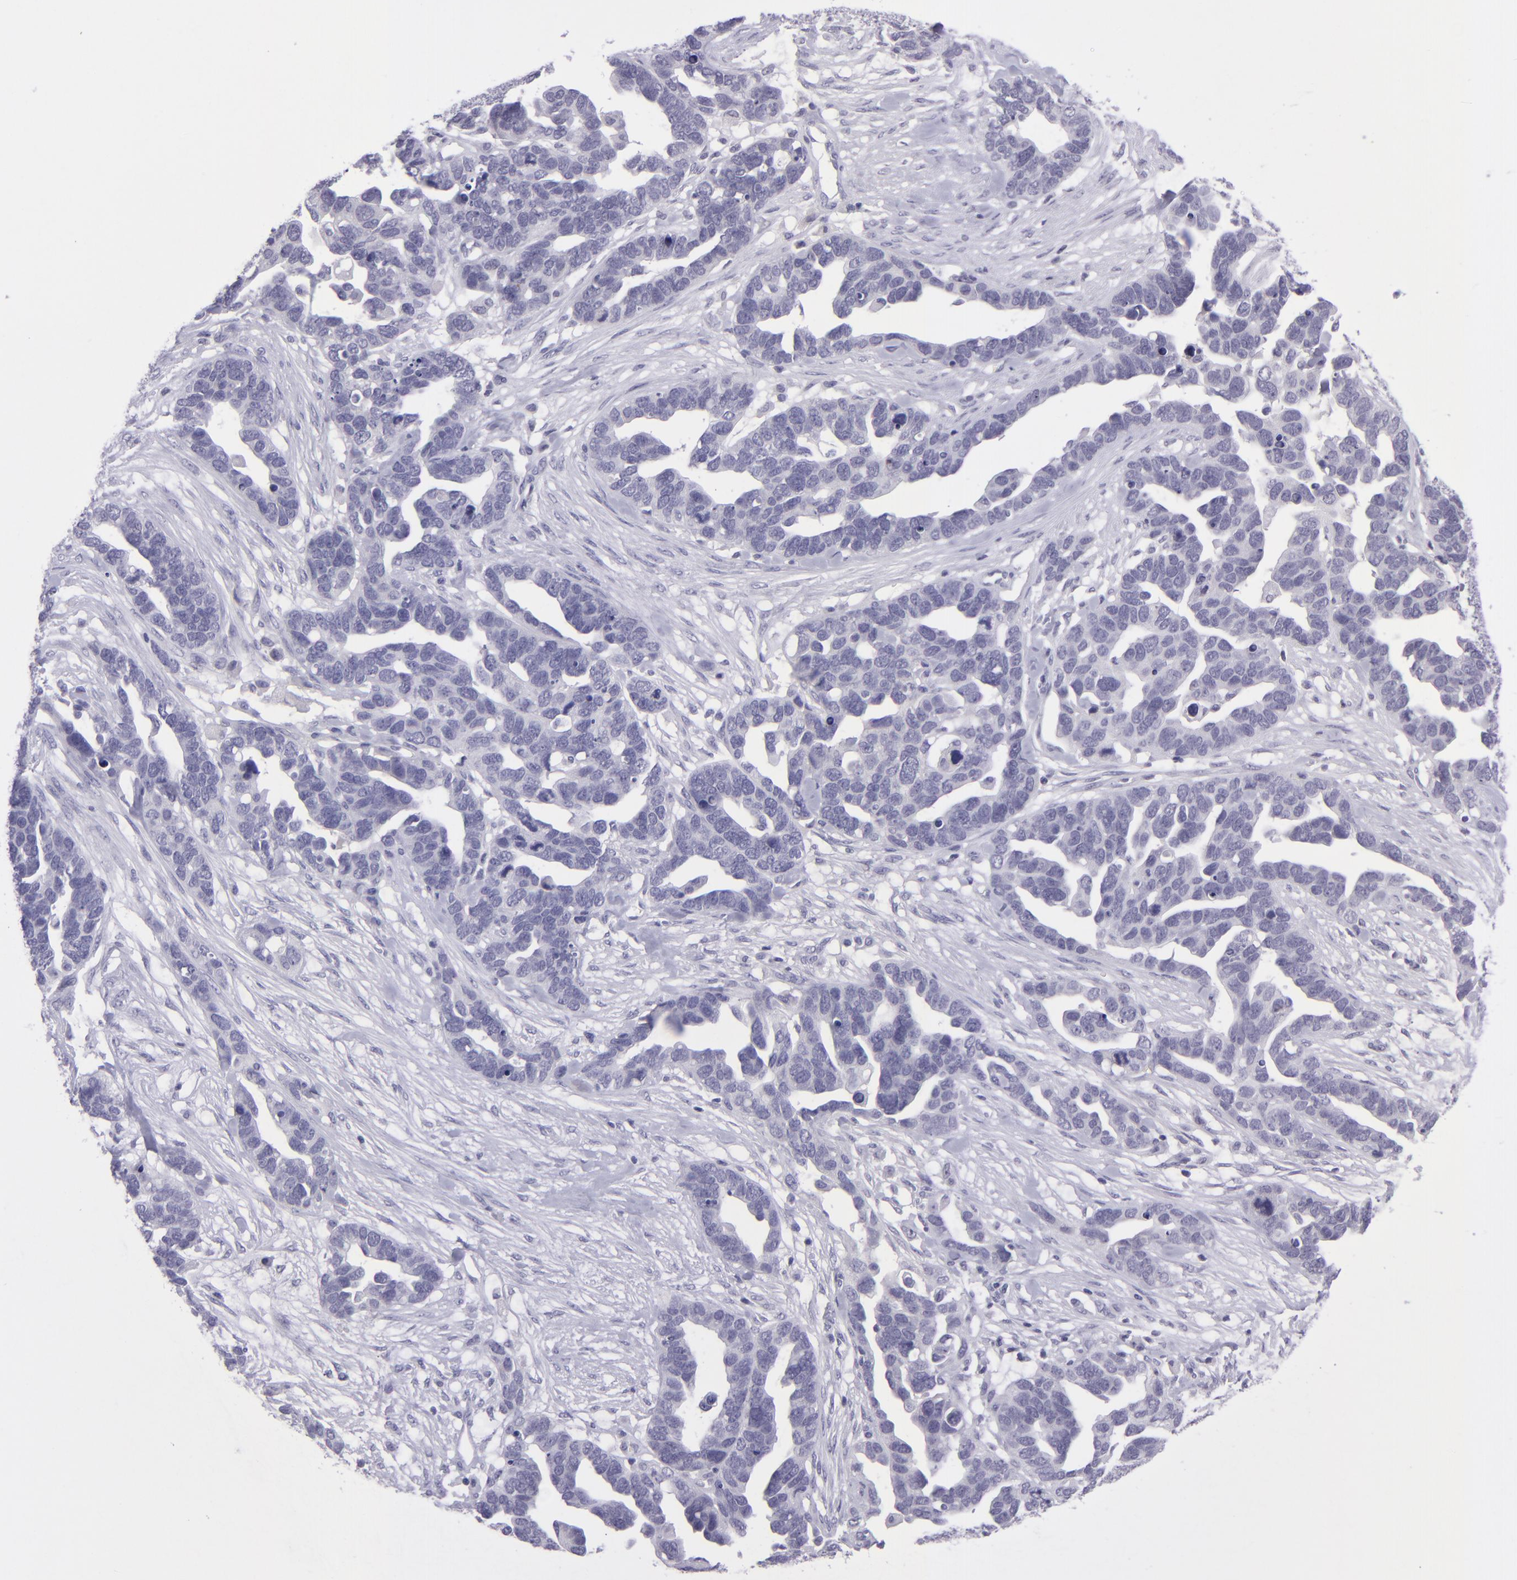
{"staining": {"intensity": "negative", "quantity": "none", "location": "none"}, "tissue": "ovarian cancer", "cell_type": "Tumor cells", "image_type": "cancer", "snomed": [{"axis": "morphology", "description": "Cystadenocarcinoma, serous, NOS"}, {"axis": "topography", "description": "Ovary"}], "caption": "IHC image of human serous cystadenocarcinoma (ovarian) stained for a protein (brown), which displays no staining in tumor cells.", "gene": "POU2F2", "patient": {"sex": "female", "age": 54}}